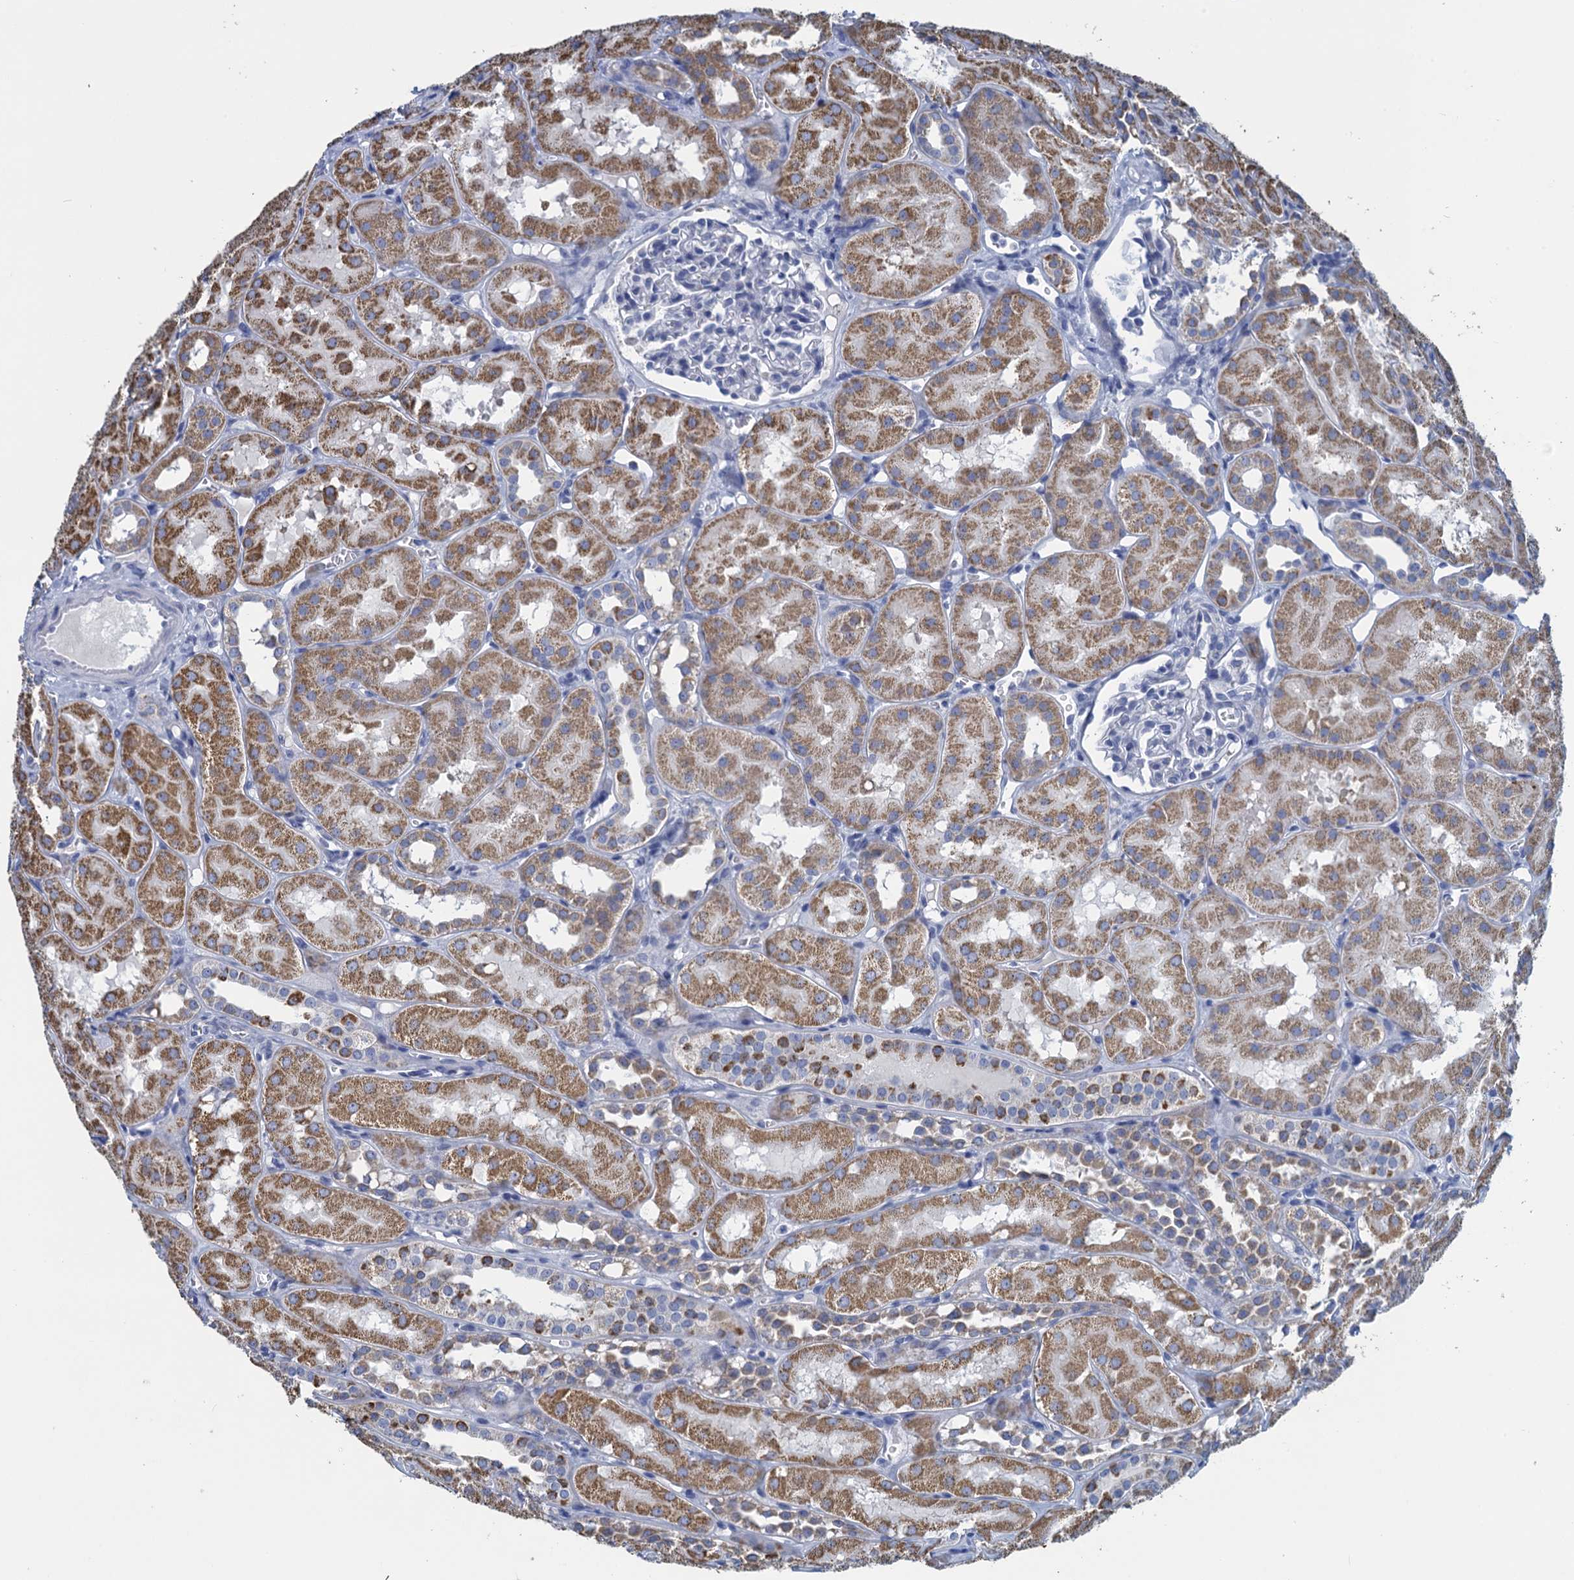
{"staining": {"intensity": "negative", "quantity": "none", "location": "none"}, "tissue": "kidney", "cell_type": "Cells in glomeruli", "image_type": "normal", "snomed": [{"axis": "morphology", "description": "Normal tissue, NOS"}, {"axis": "topography", "description": "Kidney"}, {"axis": "topography", "description": "Urinary bladder"}], "caption": "High magnification brightfield microscopy of benign kidney stained with DAB (3,3'-diaminobenzidine) (brown) and counterstained with hematoxylin (blue): cells in glomeruli show no significant expression.", "gene": "SCEL", "patient": {"sex": "male", "age": 16}}